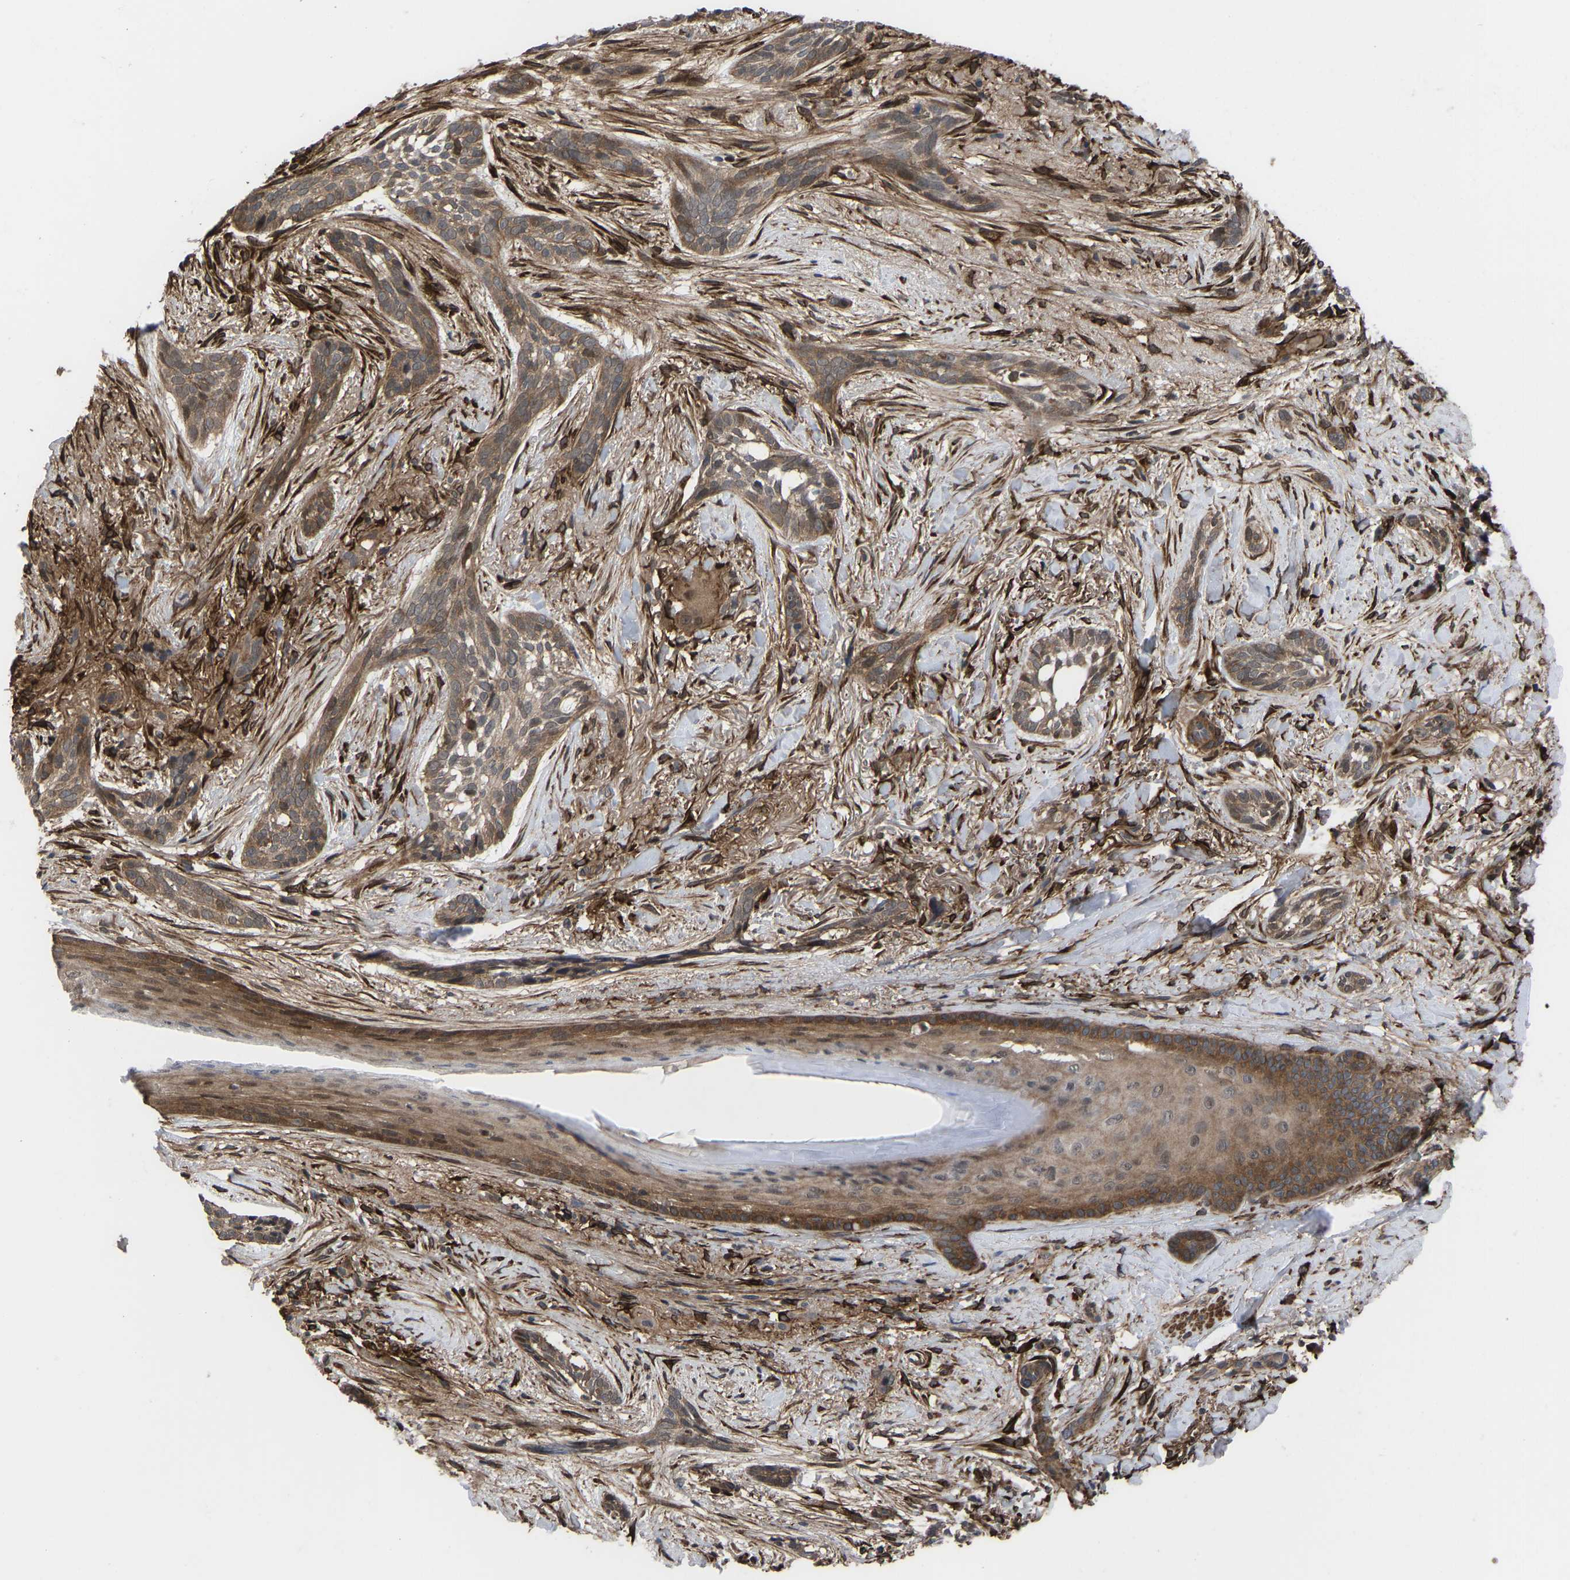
{"staining": {"intensity": "moderate", "quantity": ">75%", "location": "cytoplasmic/membranous"}, "tissue": "skin cancer", "cell_type": "Tumor cells", "image_type": "cancer", "snomed": [{"axis": "morphology", "description": "Basal cell carcinoma"}, {"axis": "topography", "description": "Skin"}], "caption": "Immunohistochemical staining of human skin cancer exhibits medium levels of moderate cytoplasmic/membranous positivity in about >75% of tumor cells.", "gene": "CYP7B1", "patient": {"sex": "female", "age": 88}}